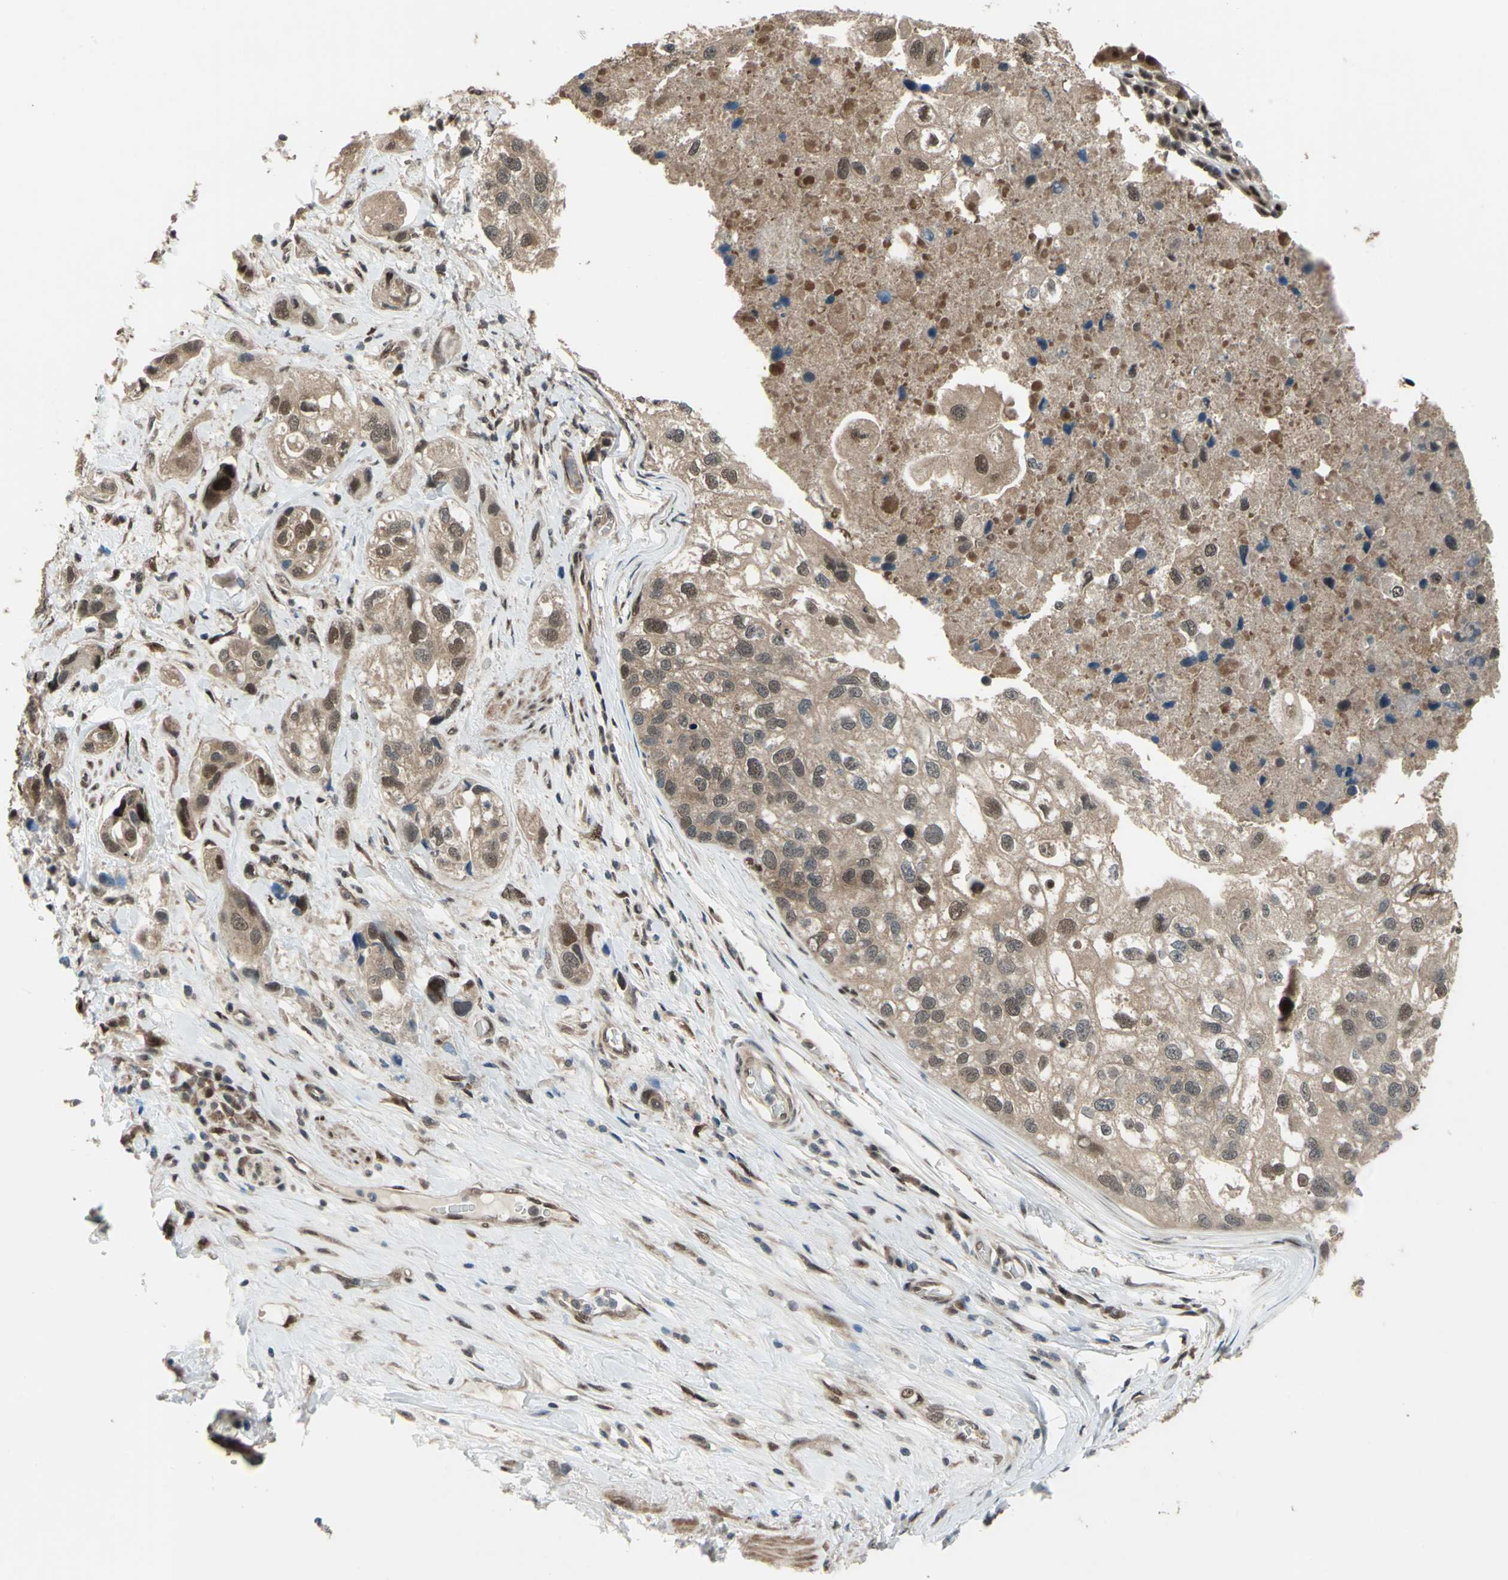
{"staining": {"intensity": "weak", "quantity": ">75%", "location": "cytoplasmic/membranous,nuclear"}, "tissue": "urothelial cancer", "cell_type": "Tumor cells", "image_type": "cancer", "snomed": [{"axis": "morphology", "description": "Urothelial carcinoma, High grade"}, {"axis": "topography", "description": "Urinary bladder"}], "caption": "Urothelial cancer stained with a protein marker shows weak staining in tumor cells.", "gene": "COPS5", "patient": {"sex": "female", "age": 64}}